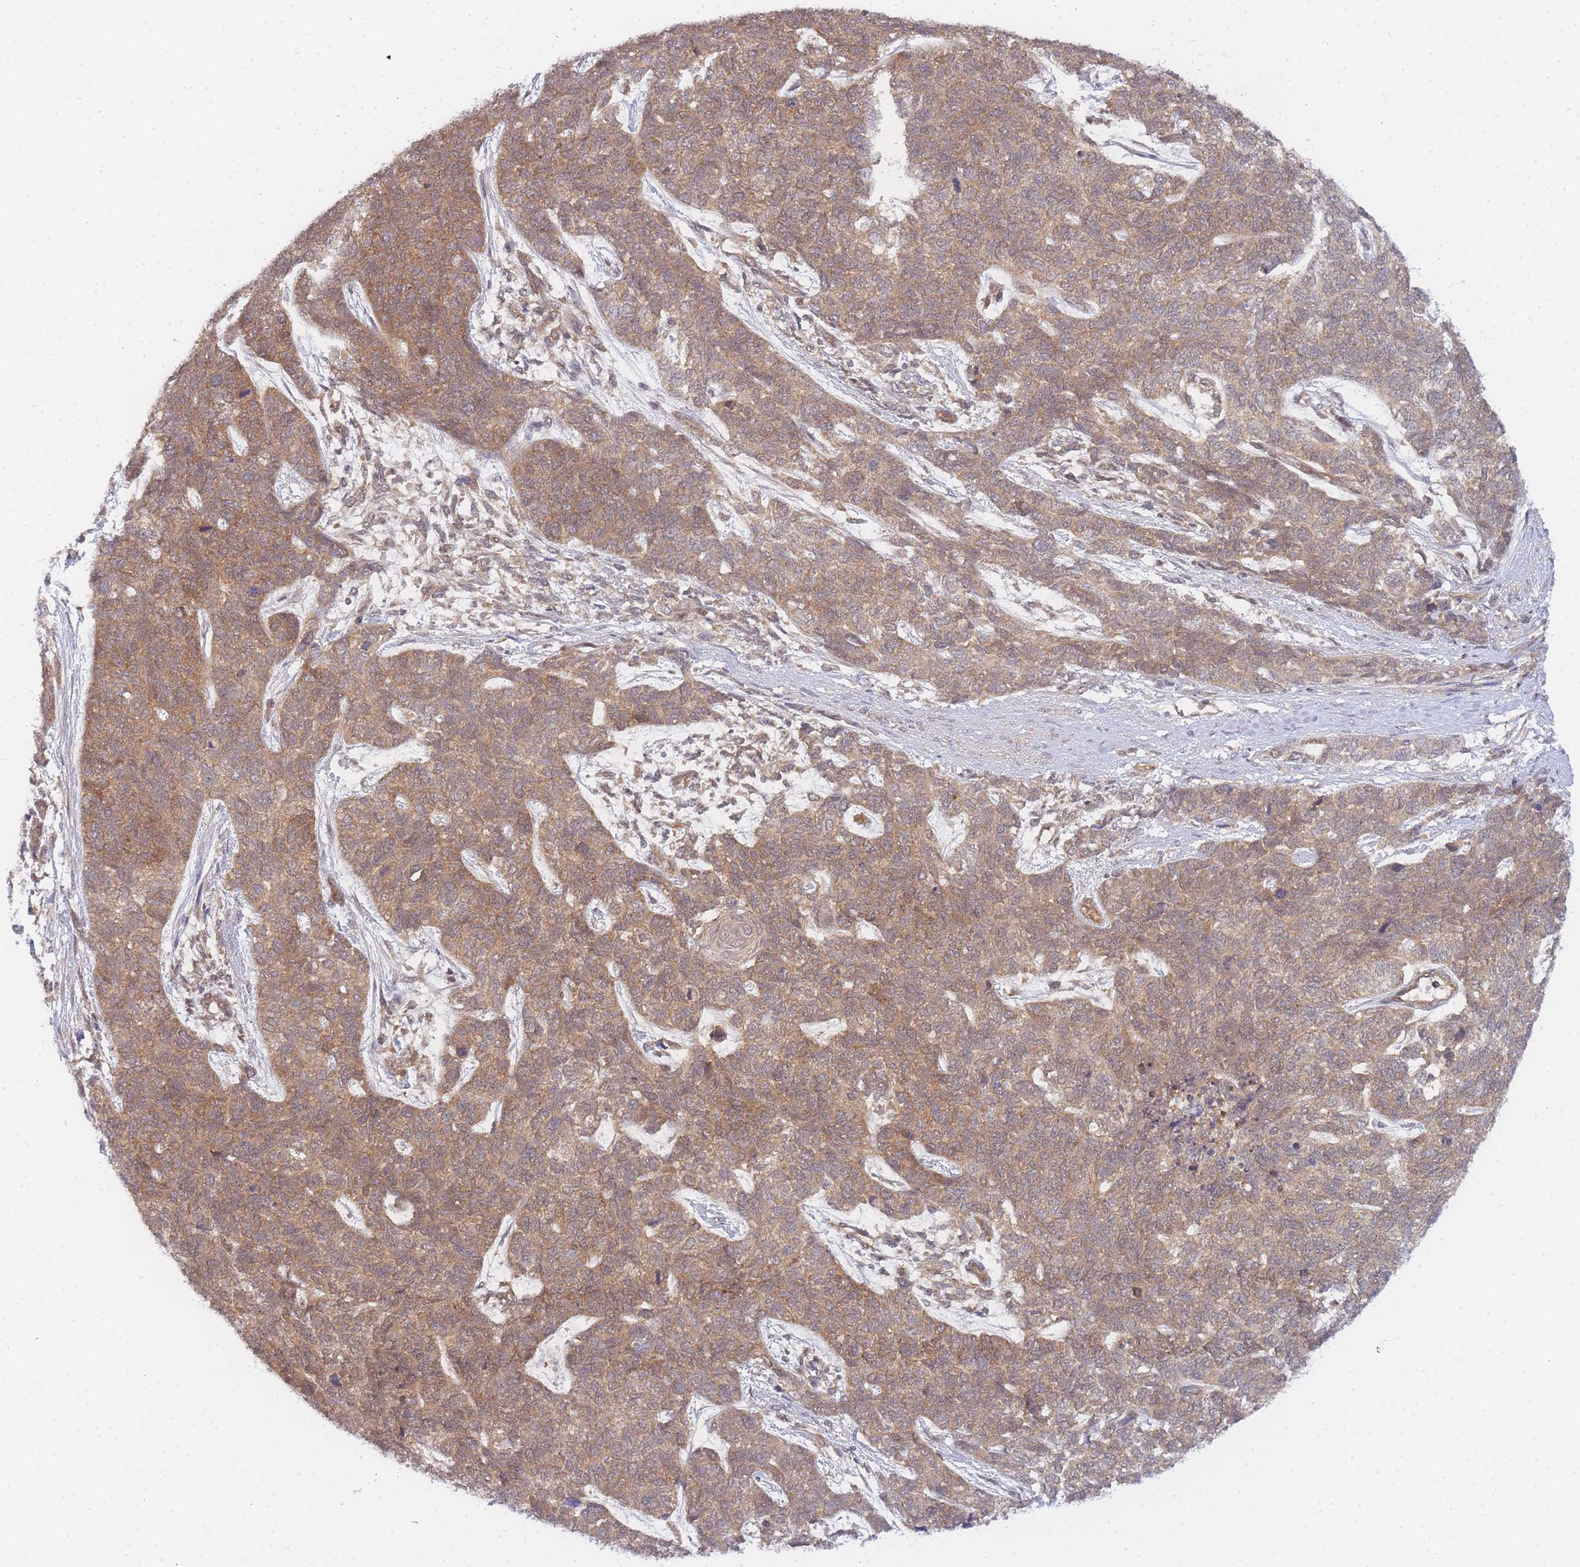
{"staining": {"intensity": "moderate", "quantity": ">75%", "location": "cytoplasmic/membranous"}, "tissue": "cervical cancer", "cell_type": "Tumor cells", "image_type": "cancer", "snomed": [{"axis": "morphology", "description": "Squamous cell carcinoma, NOS"}, {"axis": "topography", "description": "Cervix"}], "caption": "This is an image of immunohistochemistry staining of cervical squamous cell carcinoma, which shows moderate positivity in the cytoplasmic/membranous of tumor cells.", "gene": "KIAA1191", "patient": {"sex": "female", "age": 63}}